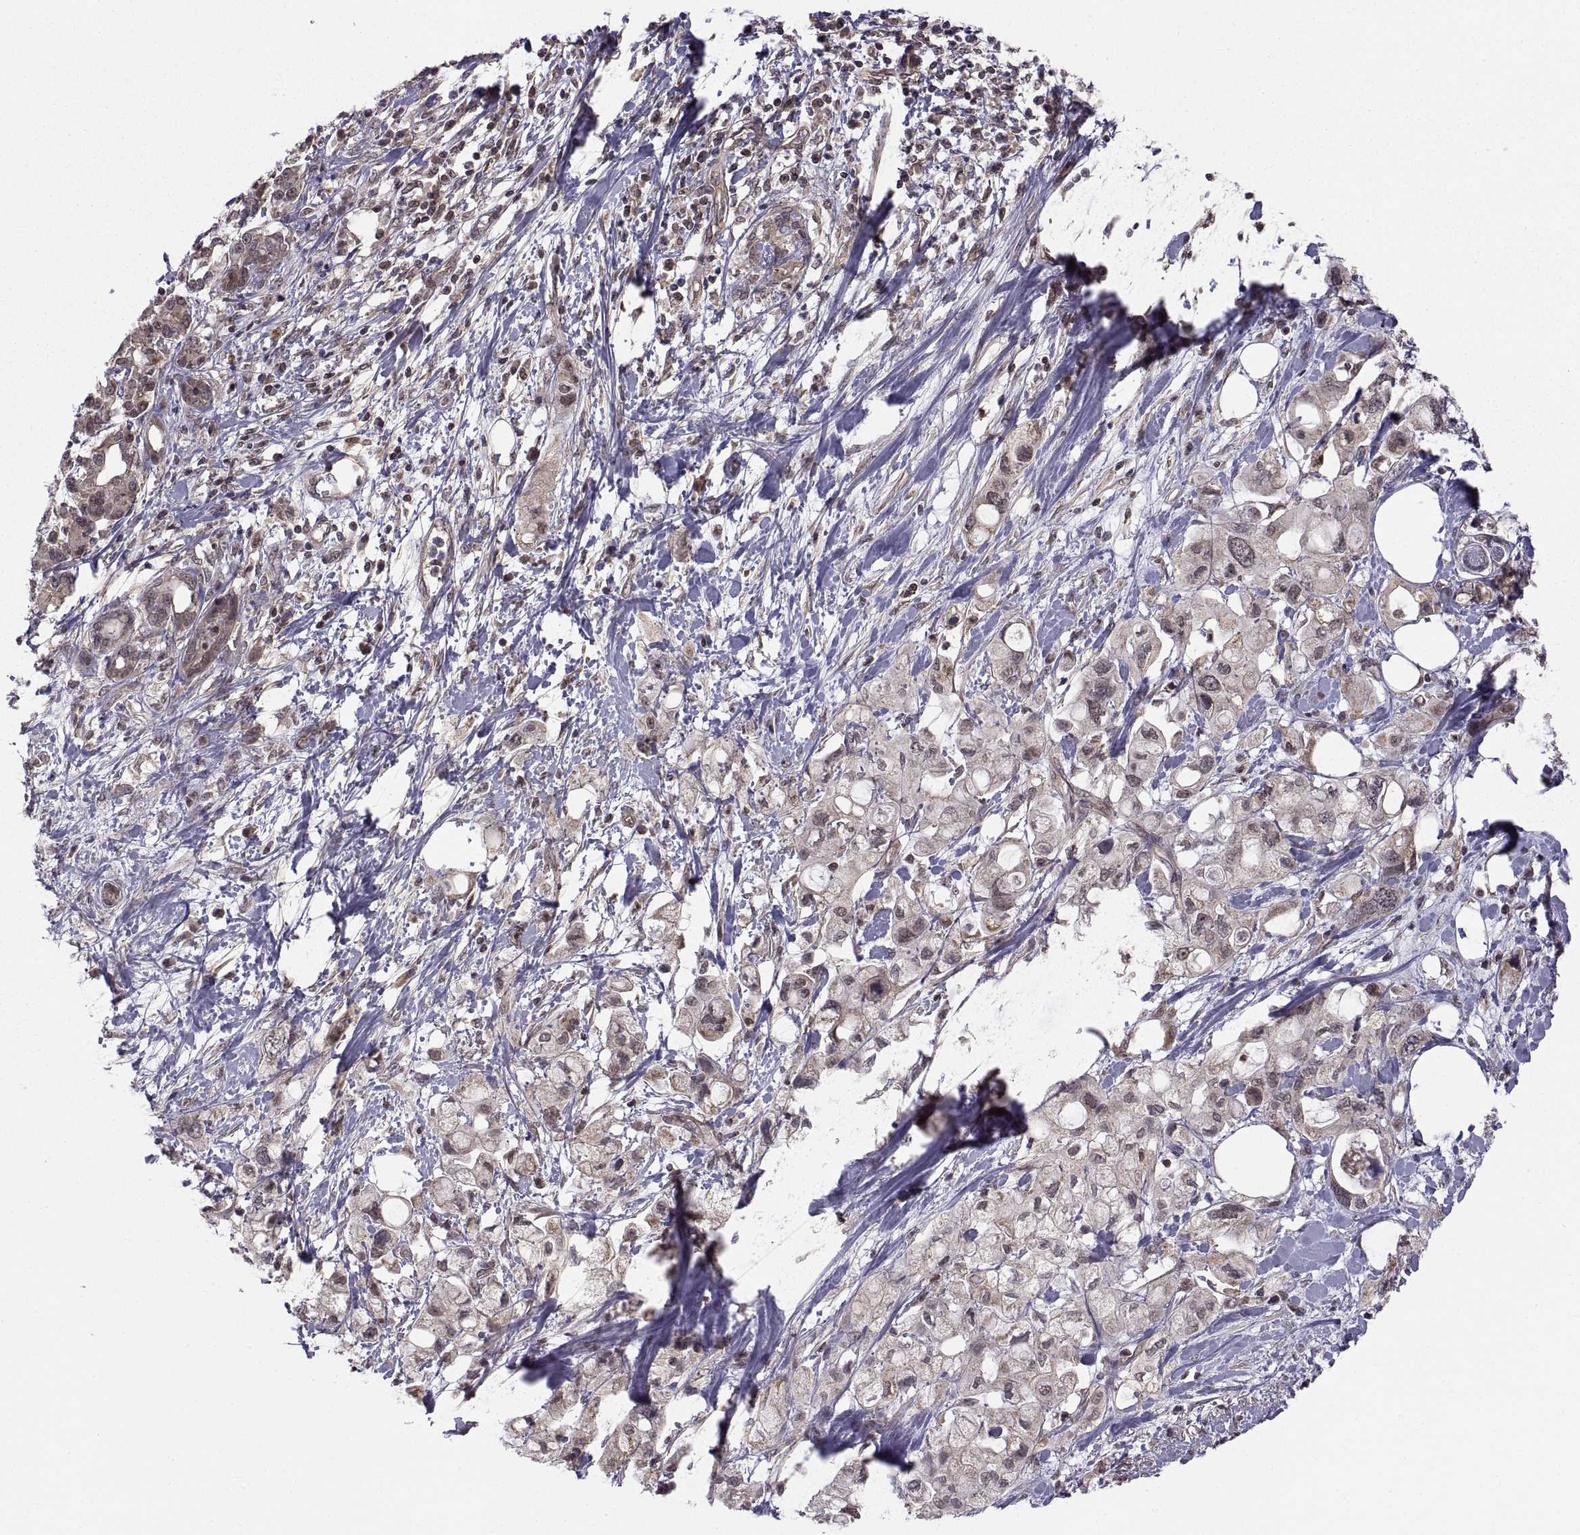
{"staining": {"intensity": "weak", "quantity": ">75%", "location": "cytoplasmic/membranous"}, "tissue": "pancreatic cancer", "cell_type": "Tumor cells", "image_type": "cancer", "snomed": [{"axis": "morphology", "description": "Adenocarcinoma, NOS"}, {"axis": "topography", "description": "Pancreas"}], "caption": "Protein staining of pancreatic cancer tissue exhibits weak cytoplasmic/membranous staining in about >75% of tumor cells. The protein is stained brown, and the nuclei are stained in blue (DAB IHC with brightfield microscopy, high magnification).", "gene": "ABL2", "patient": {"sex": "female", "age": 56}}